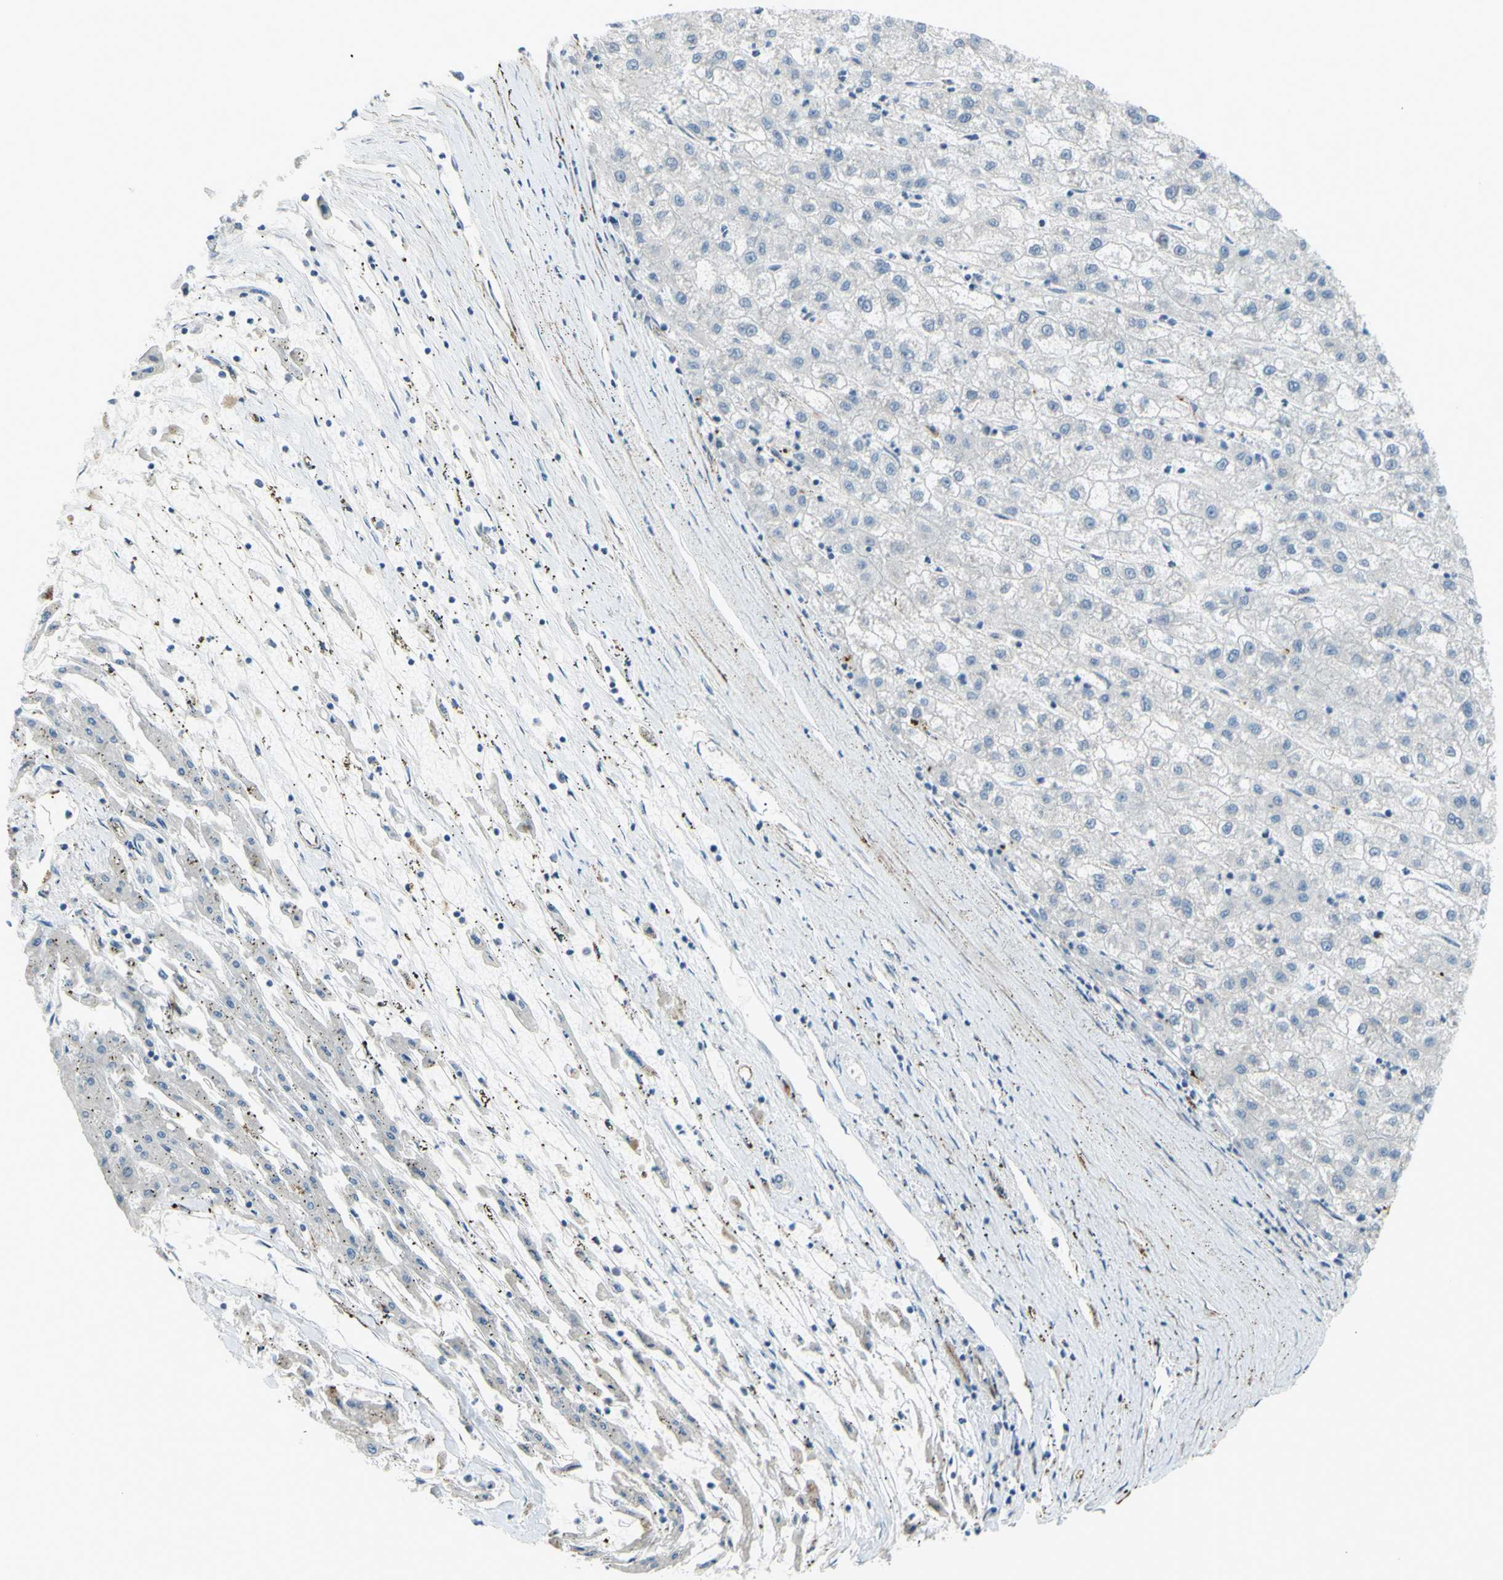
{"staining": {"intensity": "negative", "quantity": "none", "location": "none"}, "tissue": "liver cancer", "cell_type": "Tumor cells", "image_type": "cancer", "snomed": [{"axis": "morphology", "description": "Carcinoma, Hepatocellular, NOS"}, {"axis": "topography", "description": "Liver"}], "caption": "Tumor cells show no significant protein staining in liver cancer. (DAB (3,3'-diaminobenzidine) immunohistochemistry (IHC) visualized using brightfield microscopy, high magnification).", "gene": "PRRG2", "patient": {"sex": "male", "age": 72}}